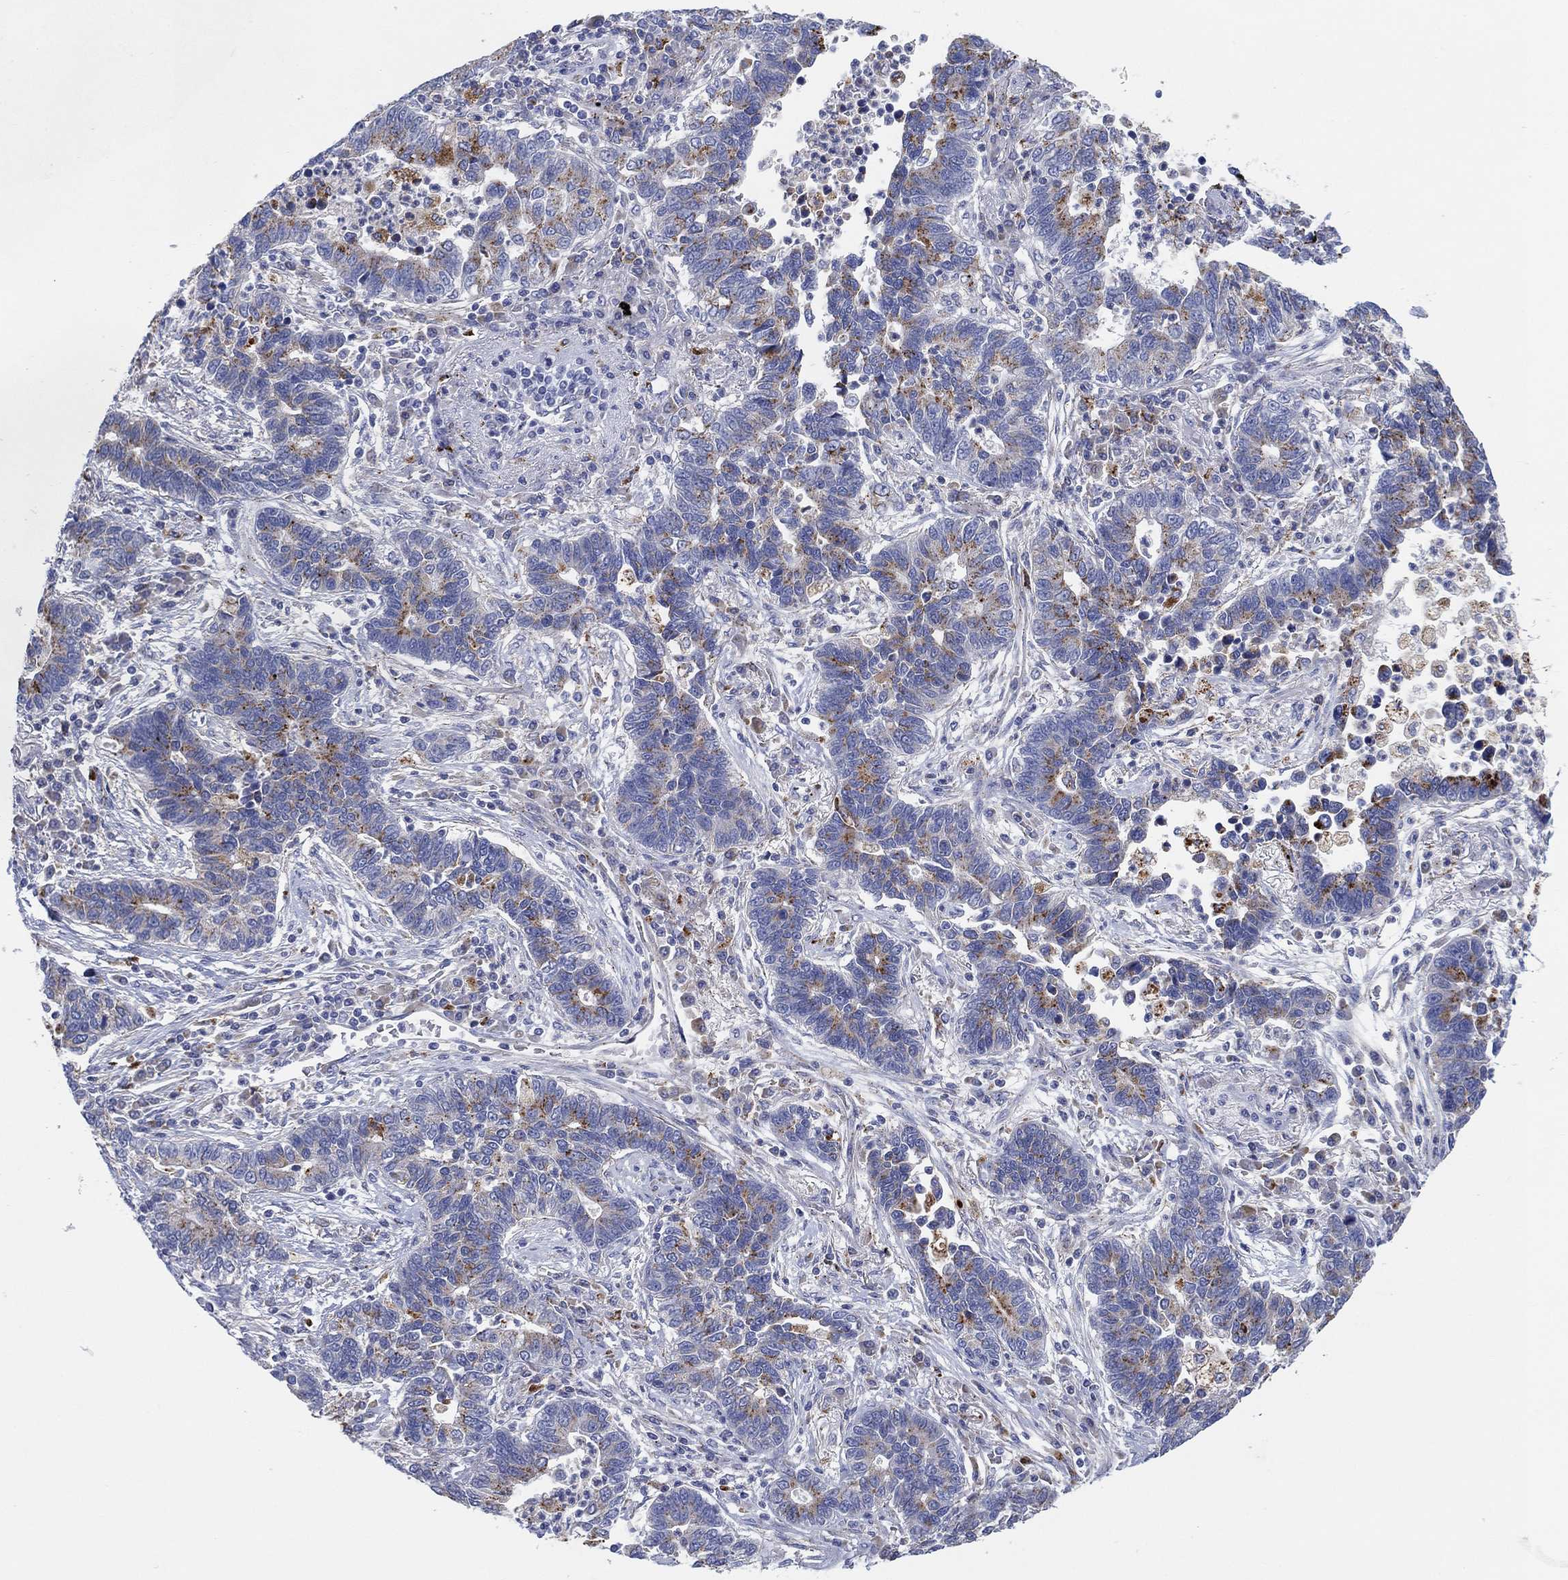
{"staining": {"intensity": "moderate", "quantity": "<25%", "location": "cytoplasmic/membranous"}, "tissue": "lung cancer", "cell_type": "Tumor cells", "image_type": "cancer", "snomed": [{"axis": "morphology", "description": "Adenocarcinoma, NOS"}, {"axis": "topography", "description": "Lung"}], "caption": "Protein analysis of lung cancer (adenocarcinoma) tissue shows moderate cytoplasmic/membranous staining in approximately <25% of tumor cells. (DAB (3,3'-diaminobenzidine) IHC with brightfield microscopy, high magnification).", "gene": "GALNS", "patient": {"sex": "female", "age": 57}}